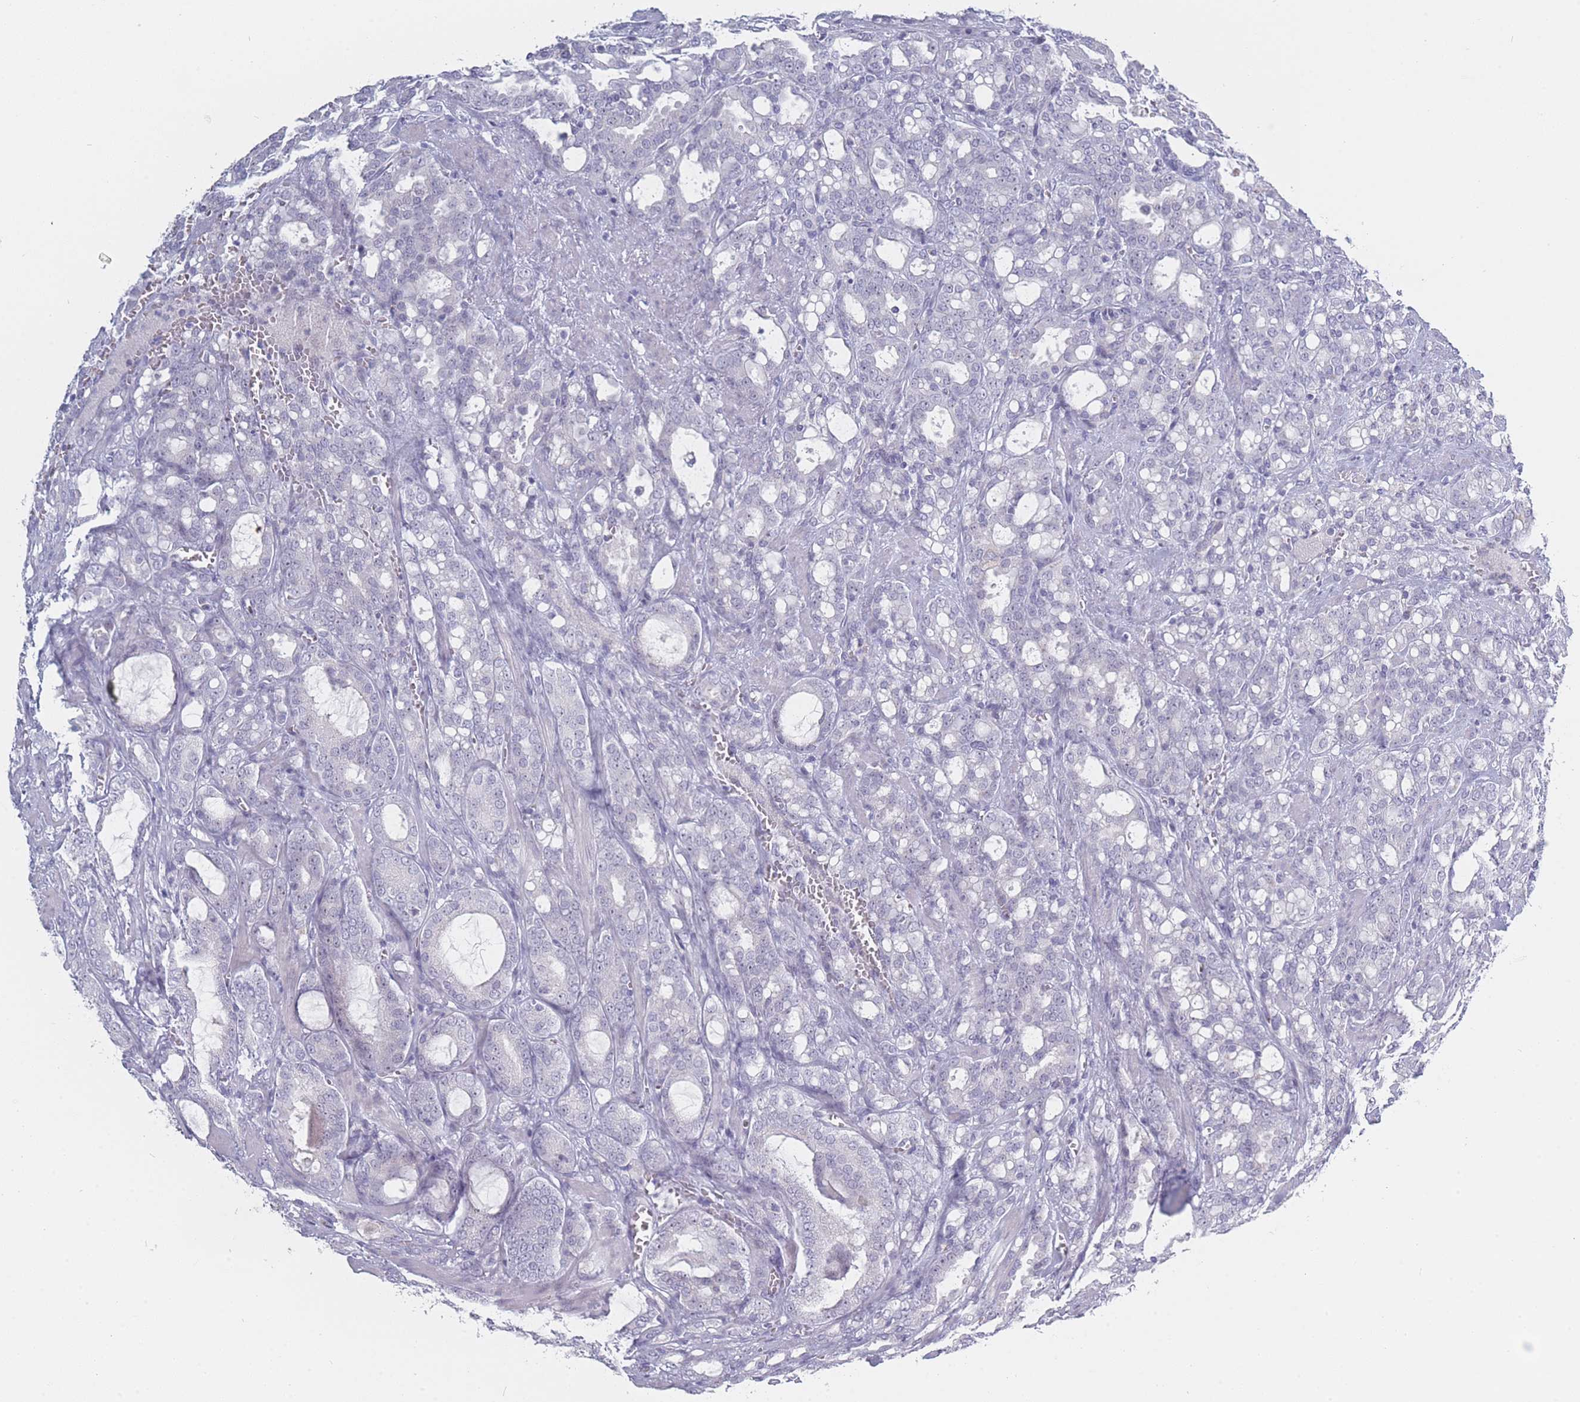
{"staining": {"intensity": "negative", "quantity": "none", "location": "none"}, "tissue": "prostate cancer", "cell_type": "Tumor cells", "image_type": "cancer", "snomed": [{"axis": "morphology", "description": "Adenocarcinoma, High grade"}, {"axis": "topography", "description": "Prostate"}], "caption": "This is an immunohistochemistry photomicrograph of human prostate high-grade adenocarcinoma. There is no staining in tumor cells.", "gene": "ROS1", "patient": {"sex": "male", "age": 72}}